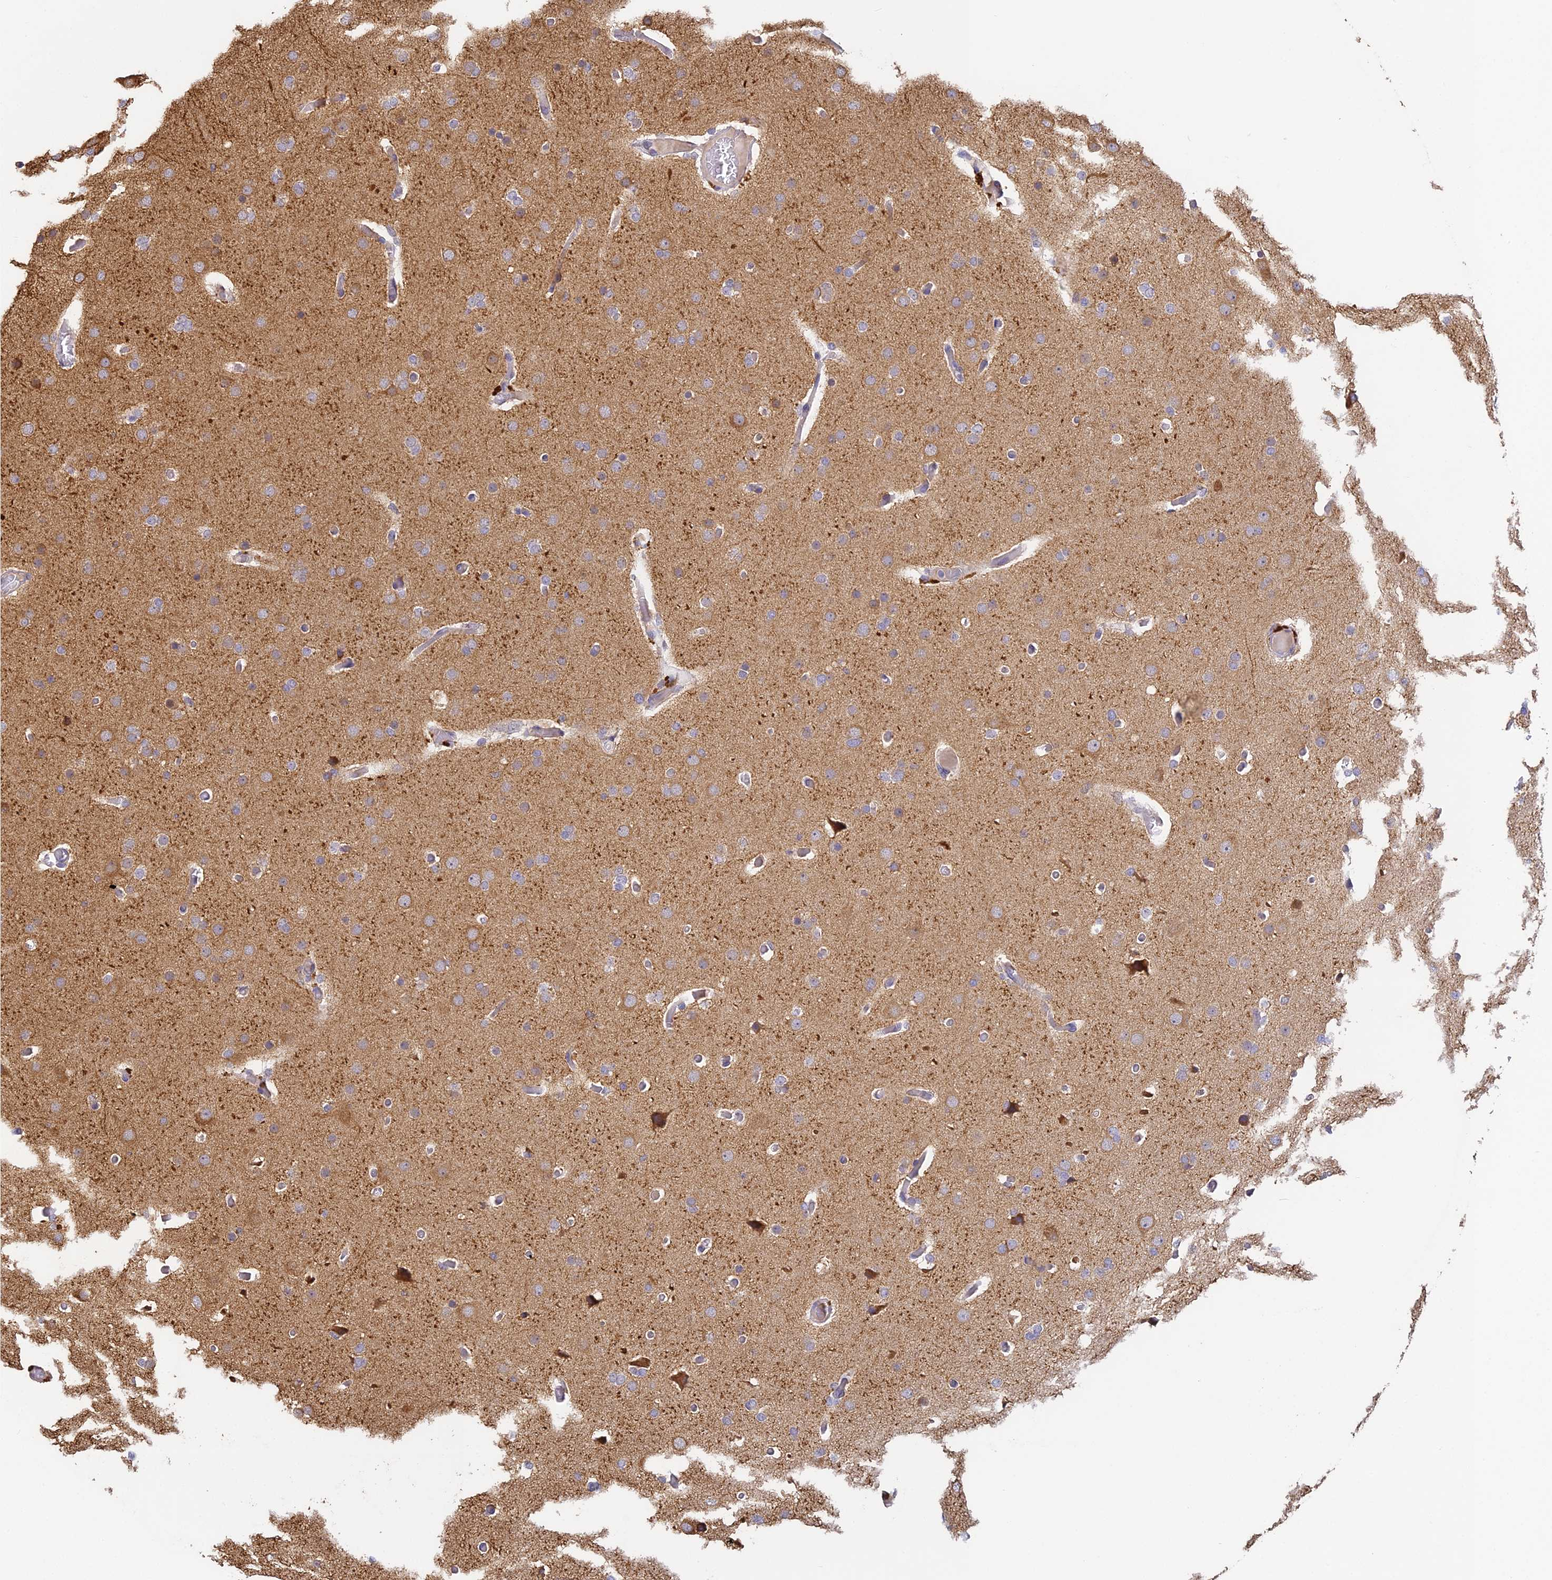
{"staining": {"intensity": "negative", "quantity": "none", "location": "none"}, "tissue": "glioma", "cell_type": "Tumor cells", "image_type": "cancer", "snomed": [{"axis": "morphology", "description": "Glioma, malignant, High grade"}, {"axis": "topography", "description": "Cerebral cortex"}], "caption": "High-grade glioma (malignant) was stained to show a protein in brown. There is no significant staining in tumor cells. Nuclei are stained in blue.", "gene": "YAE1", "patient": {"sex": "female", "age": 36}}